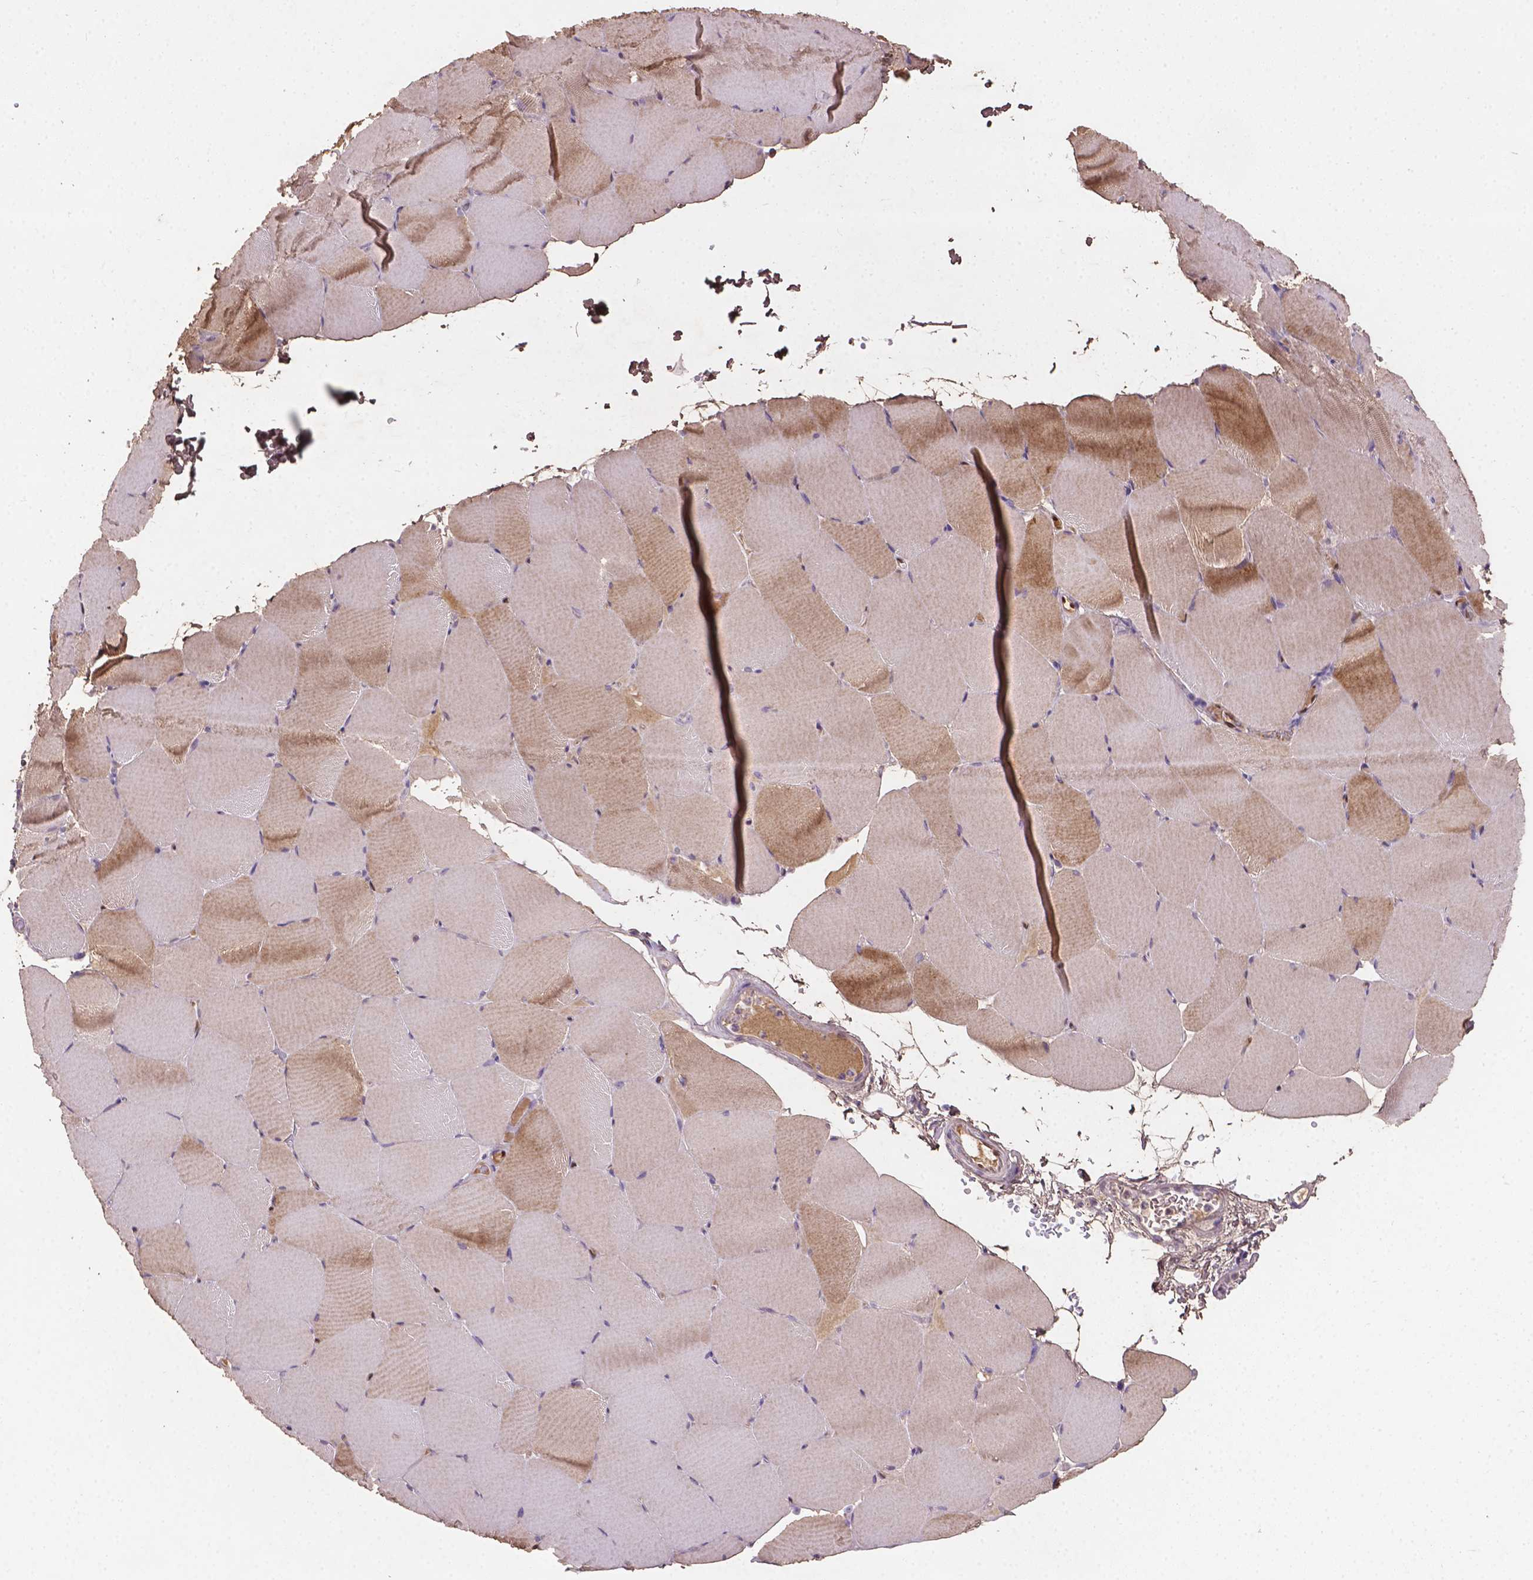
{"staining": {"intensity": "weak", "quantity": "25%-75%", "location": "cytoplasmic/membranous"}, "tissue": "skeletal muscle", "cell_type": "Myocytes", "image_type": "normal", "snomed": [{"axis": "morphology", "description": "Normal tissue, NOS"}, {"axis": "topography", "description": "Skeletal muscle"}], "caption": "Protein analysis of benign skeletal muscle shows weak cytoplasmic/membranous expression in approximately 25%-75% of myocytes.", "gene": "SOX17", "patient": {"sex": "female", "age": 37}}